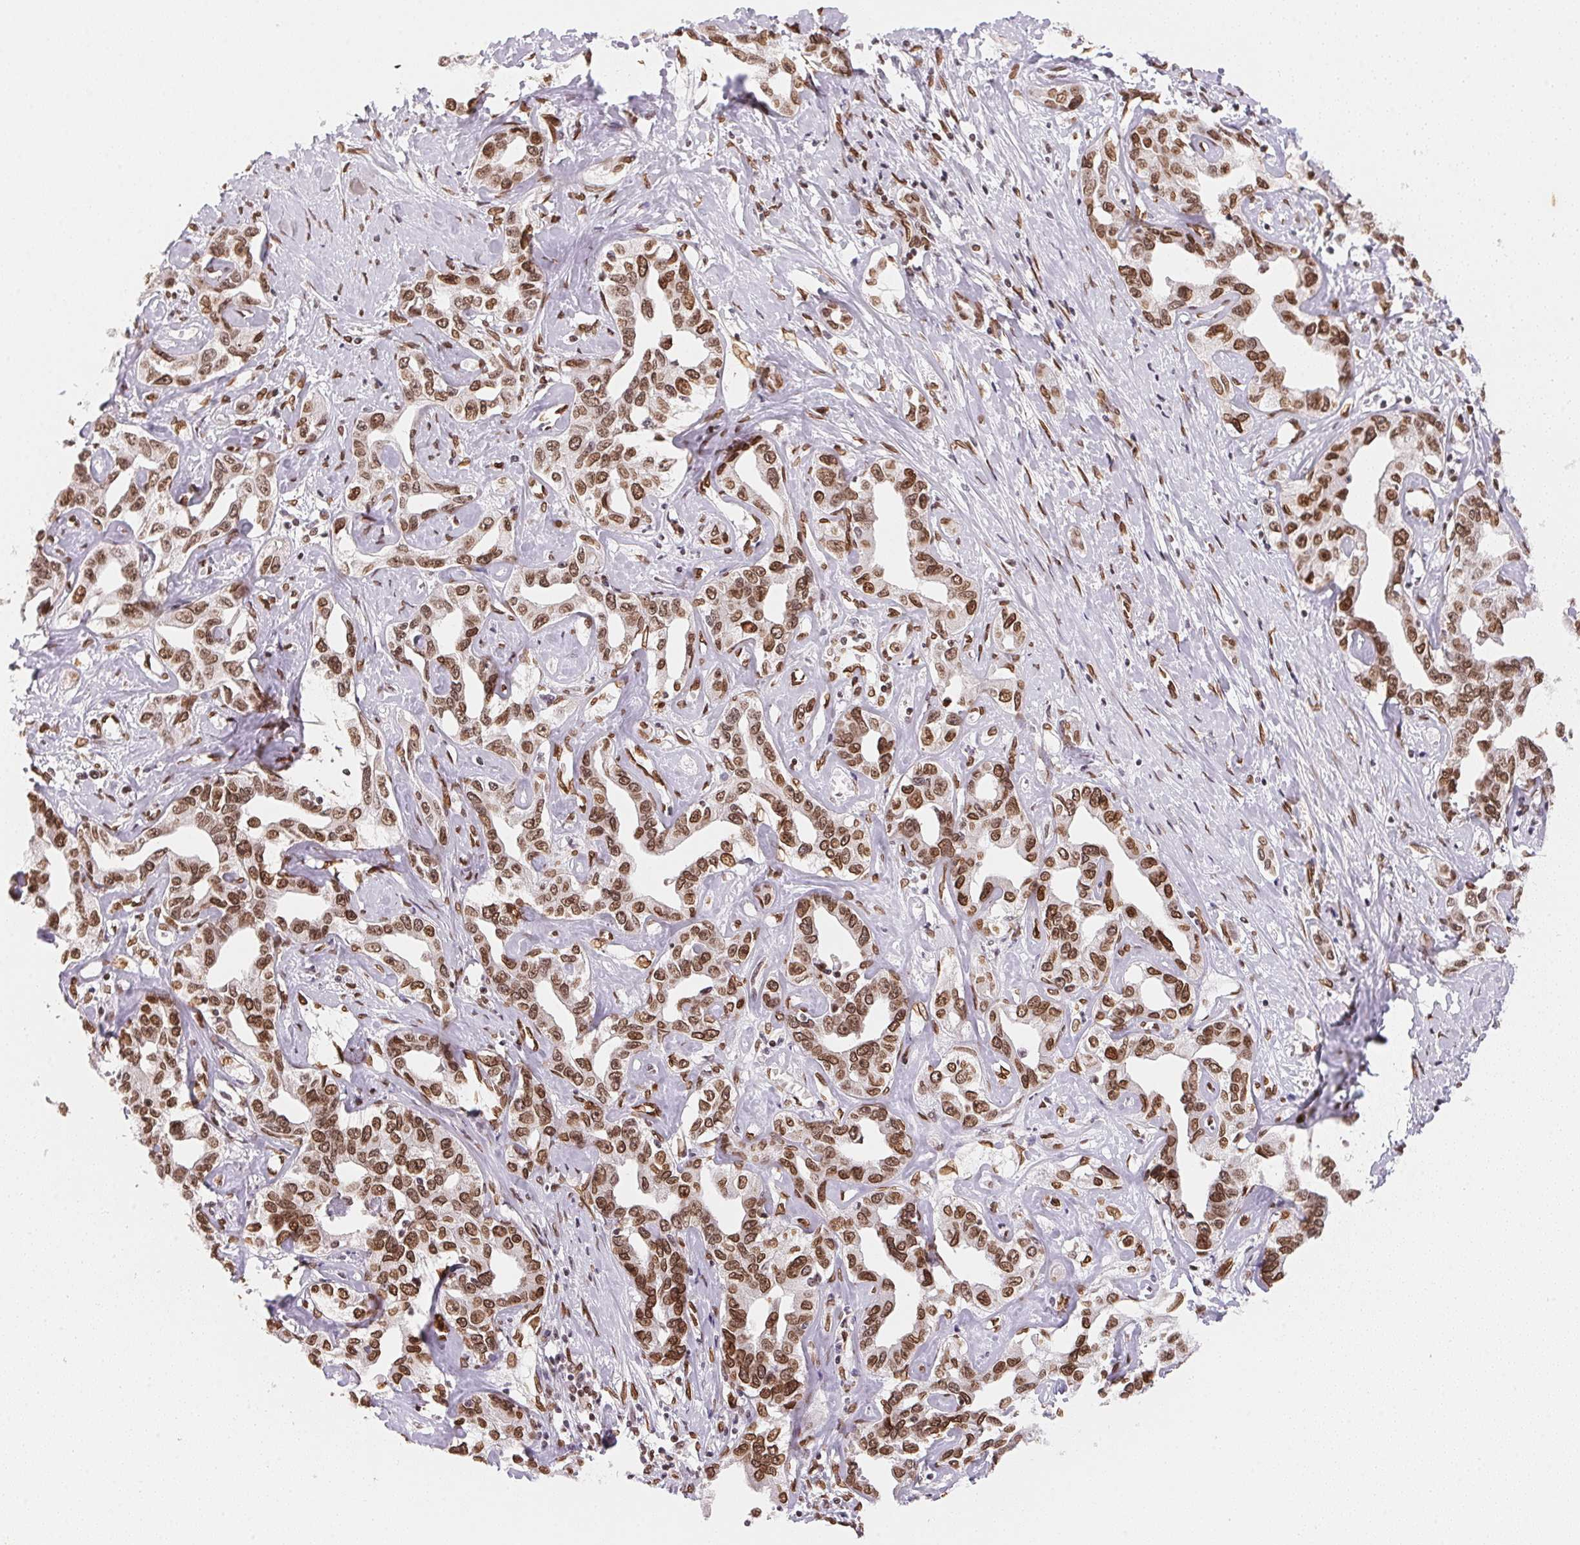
{"staining": {"intensity": "strong", "quantity": ">75%", "location": "cytoplasmic/membranous,nuclear"}, "tissue": "liver cancer", "cell_type": "Tumor cells", "image_type": "cancer", "snomed": [{"axis": "morphology", "description": "Cholangiocarcinoma"}, {"axis": "topography", "description": "Liver"}], "caption": "Immunohistochemical staining of human liver cancer displays strong cytoplasmic/membranous and nuclear protein expression in approximately >75% of tumor cells. Nuclei are stained in blue.", "gene": "SAP30BP", "patient": {"sex": "male", "age": 59}}